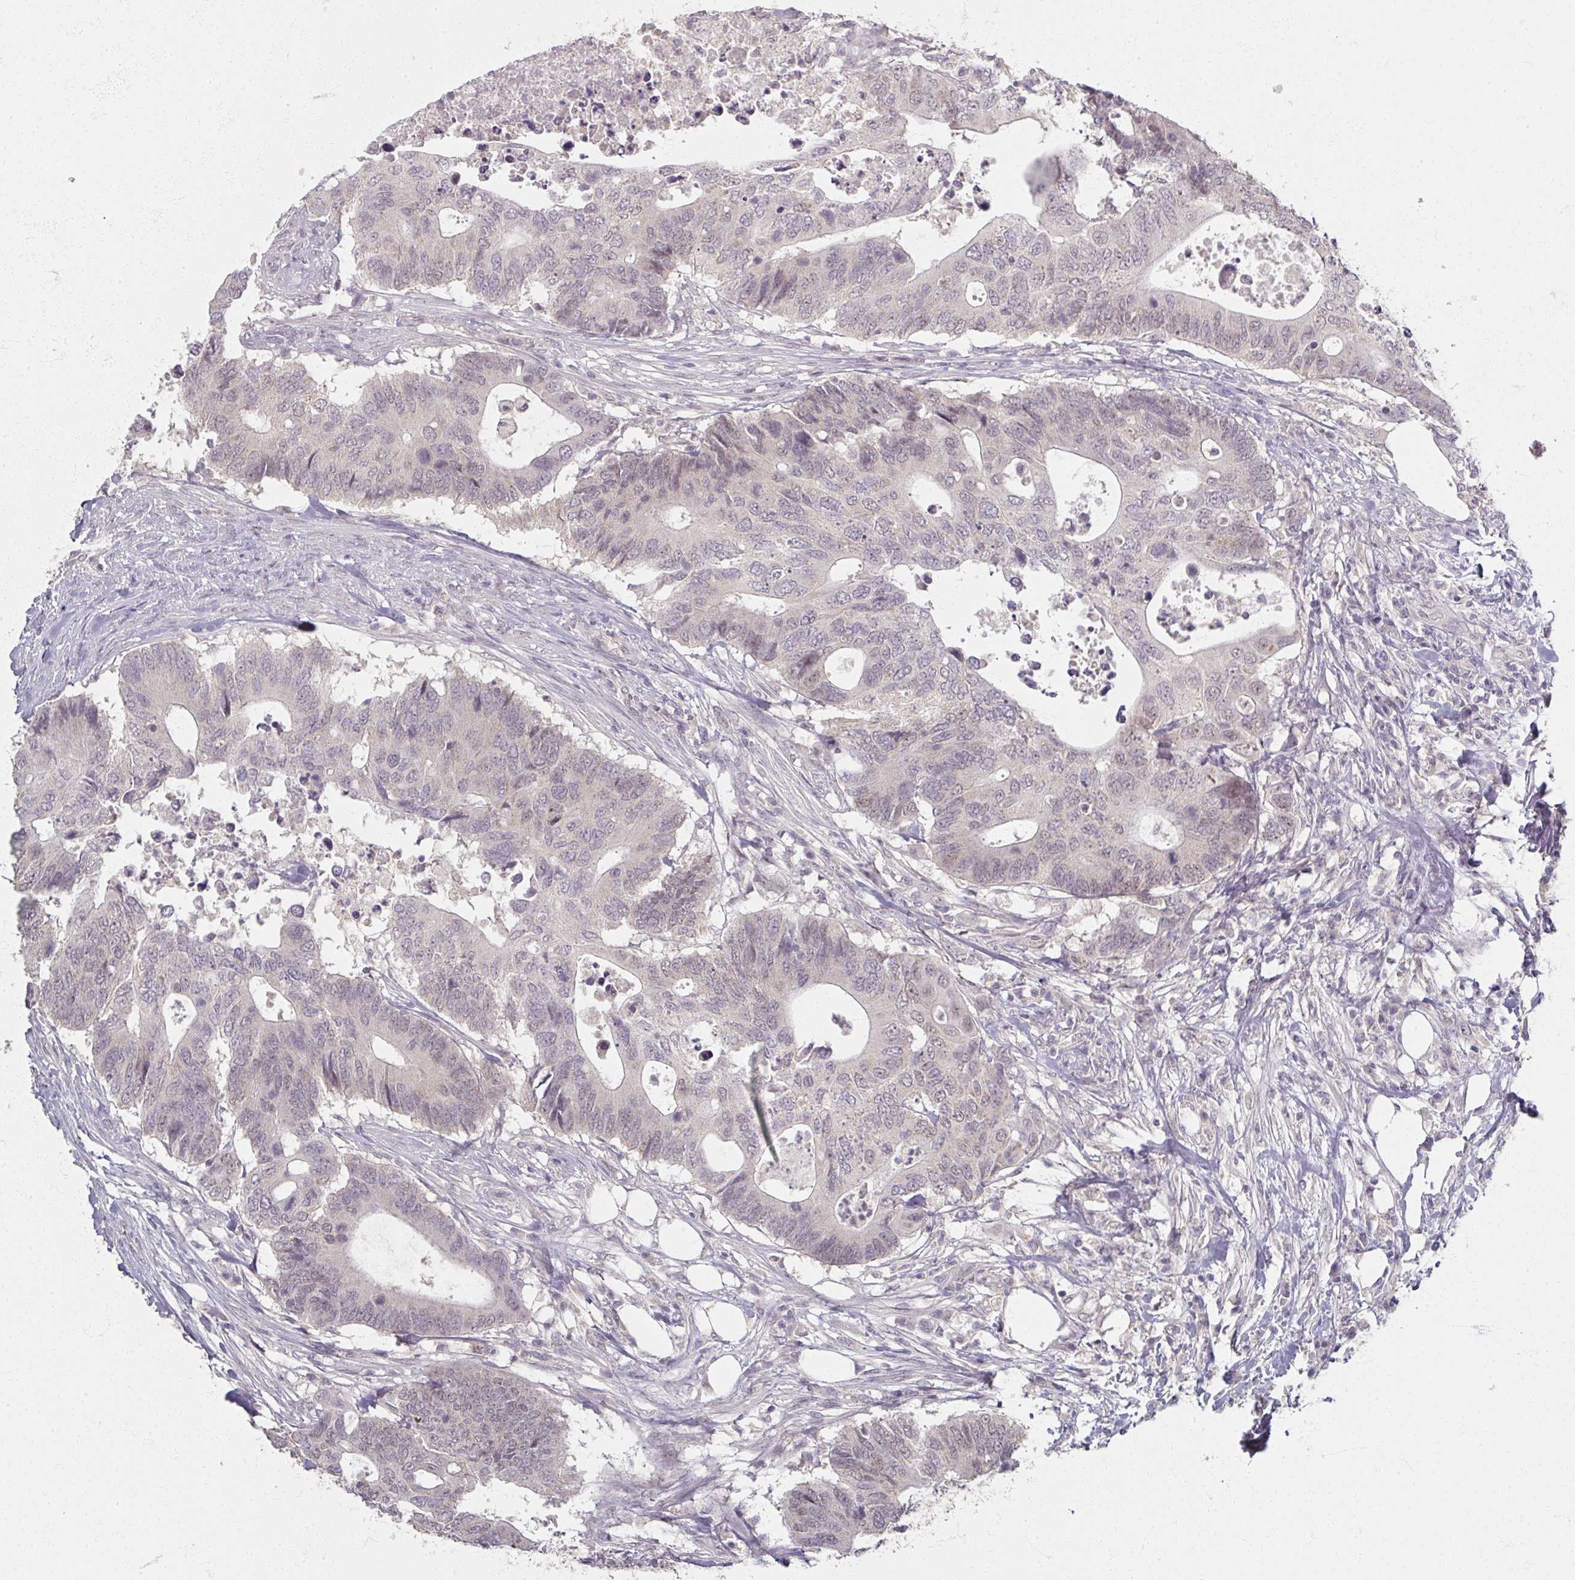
{"staining": {"intensity": "negative", "quantity": "none", "location": "none"}, "tissue": "colorectal cancer", "cell_type": "Tumor cells", "image_type": "cancer", "snomed": [{"axis": "morphology", "description": "Adenocarcinoma, NOS"}, {"axis": "topography", "description": "Colon"}], "caption": "Immunohistochemical staining of colorectal adenocarcinoma shows no significant positivity in tumor cells. (Immunohistochemistry (ihc), brightfield microscopy, high magnification).", "gene": "SOX11", "patient": {"sex": "male", "age": 71}}